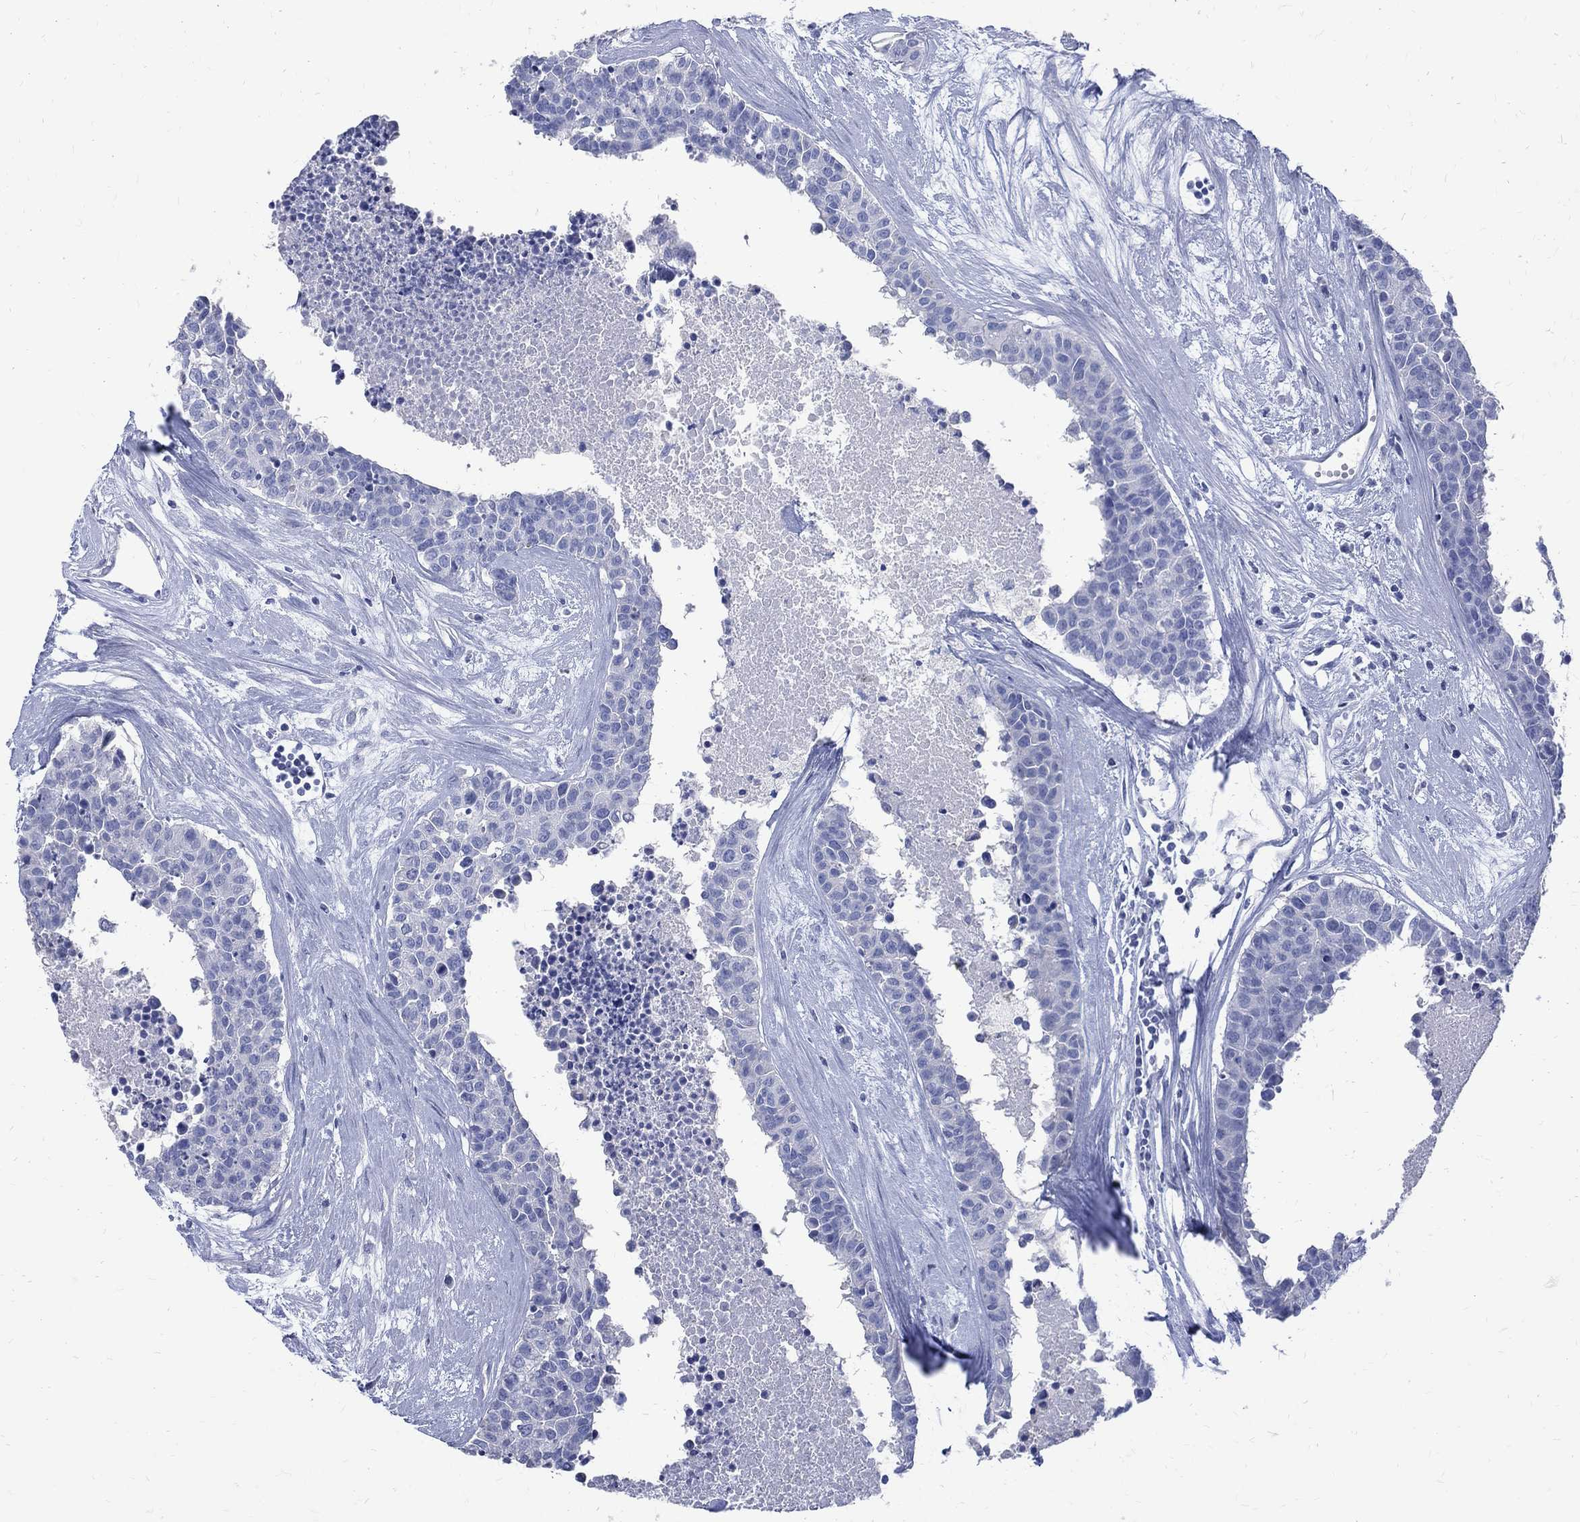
{"staining": {"intensity": "negative", "quantity": "none", "location": "none"}, "tissue": "carcinoid", "cell_type": "Tumor cells", "image_type": "cancer", "snomed": [{"axis": "morphology", "description": "Carcinoid, malignant, NOS"}, {"axis": "topography", "description": "Colon"}], "caption": "Tumor cells are negative for brown protein staining in carcinoid. Brightfield microscopy of immunohistochemistry stained with DAB (3,3'-diaminobenzidine) (brown) and hematoxylin (blue), captured at high magnification.", "gene": "MAGEB6", "patient": {"sex": "male", "age": 81}}